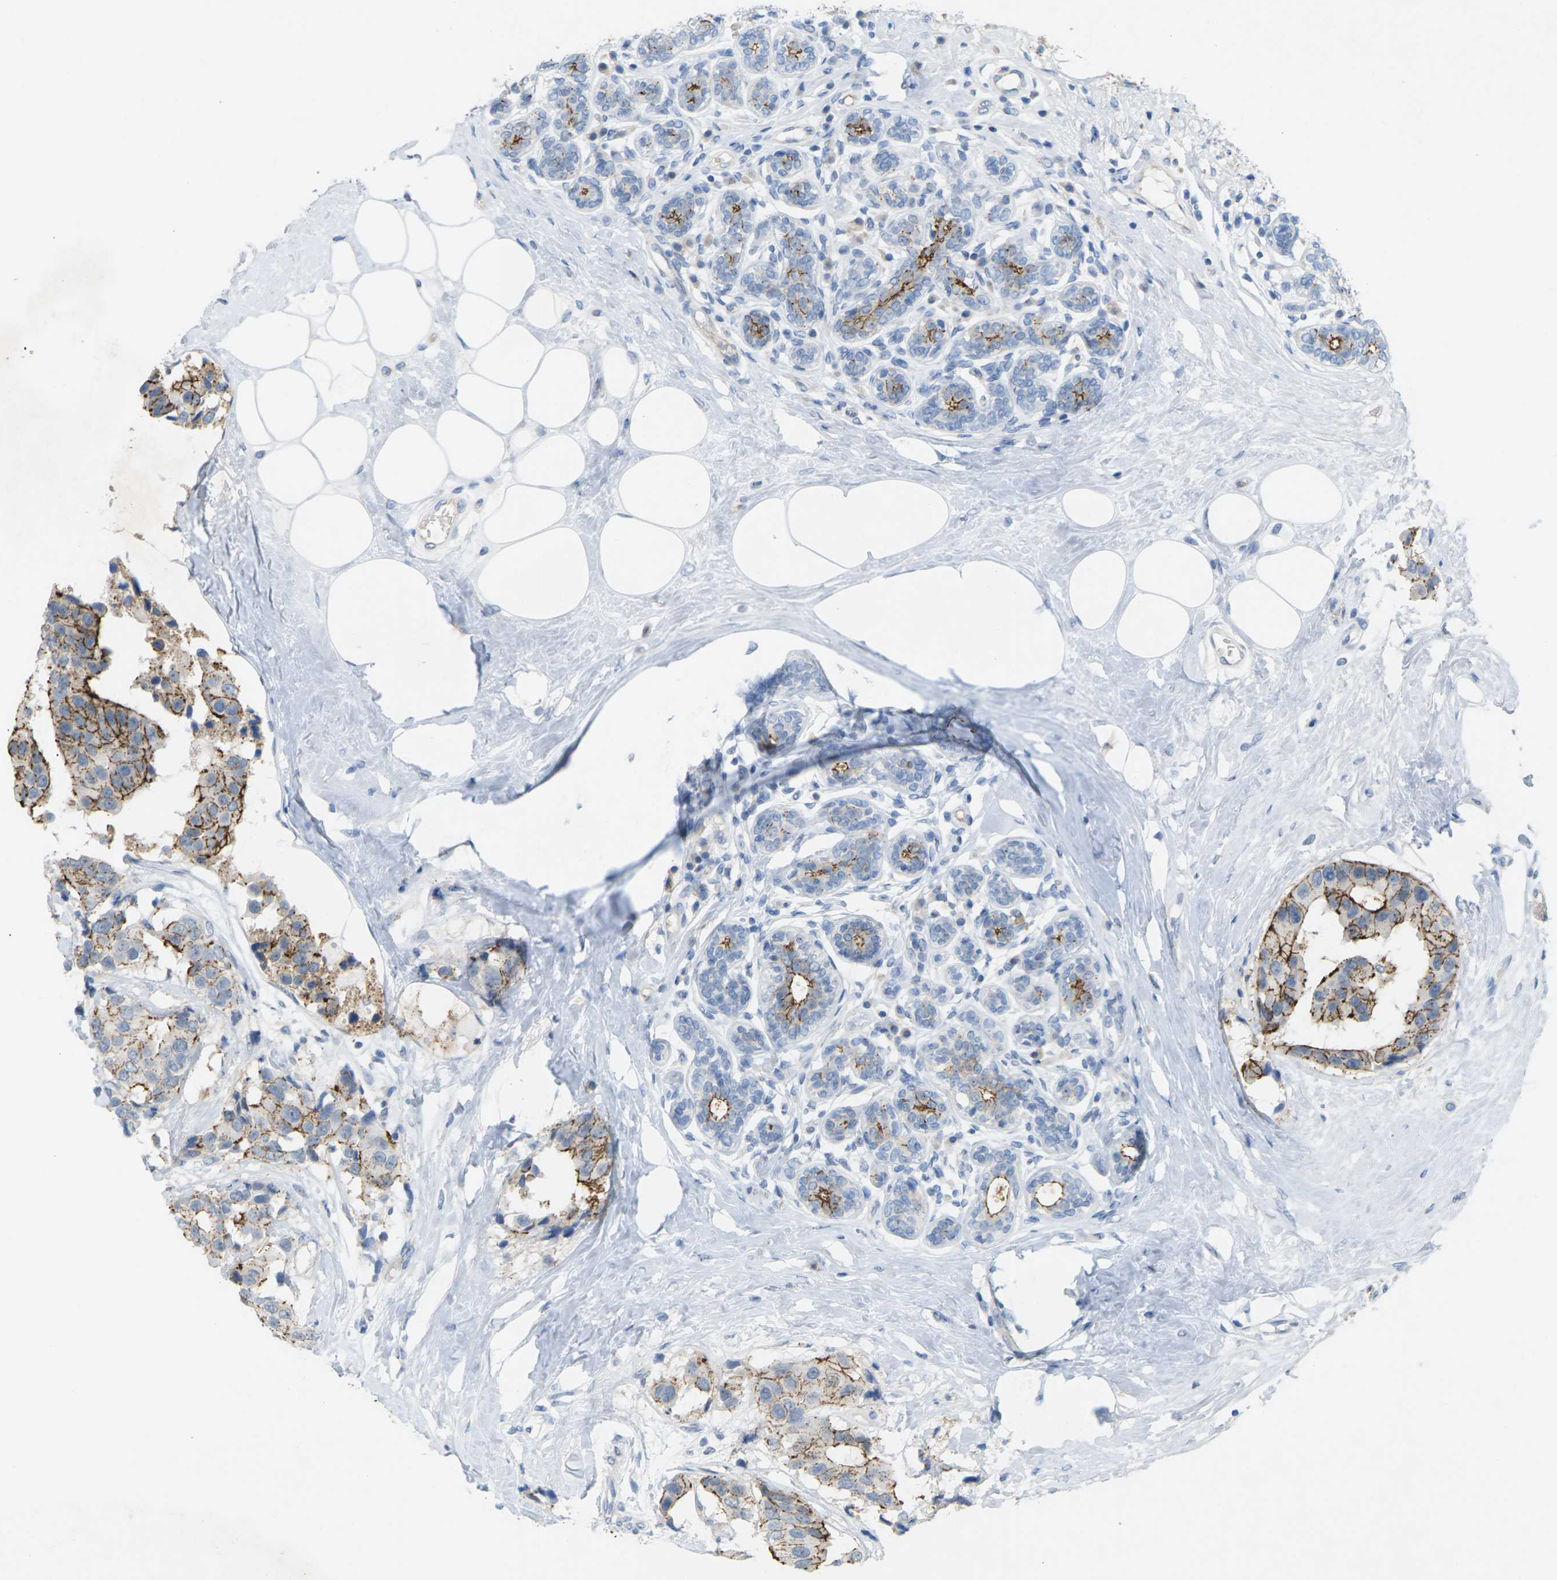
{"staining": {"intensity": "strong", "quantity": "25%-75%", "location": "cytoplasmic/membranous"}, "tissue": "breast cancer", "cell_type": "Tumor cells", "image_type": "cancer", "snomed": [{"axis": "morphology", "description": "Normal tissue, NOS"}, {"axis": "morphology", "description": "Duct carcinoma"}, {"axis": "topography", "description": "Breast"}], "caption": "This histopathology image reveals immunohistochemistry (IHC) staining of human infiltrating ductal carcinoma (breast), with high strong cytoplasmic/membranous positivity in approximately 25%-75% of tumor cells.", "gene": "CLDN3", "patient": {"sex": "female", "age": 39}}